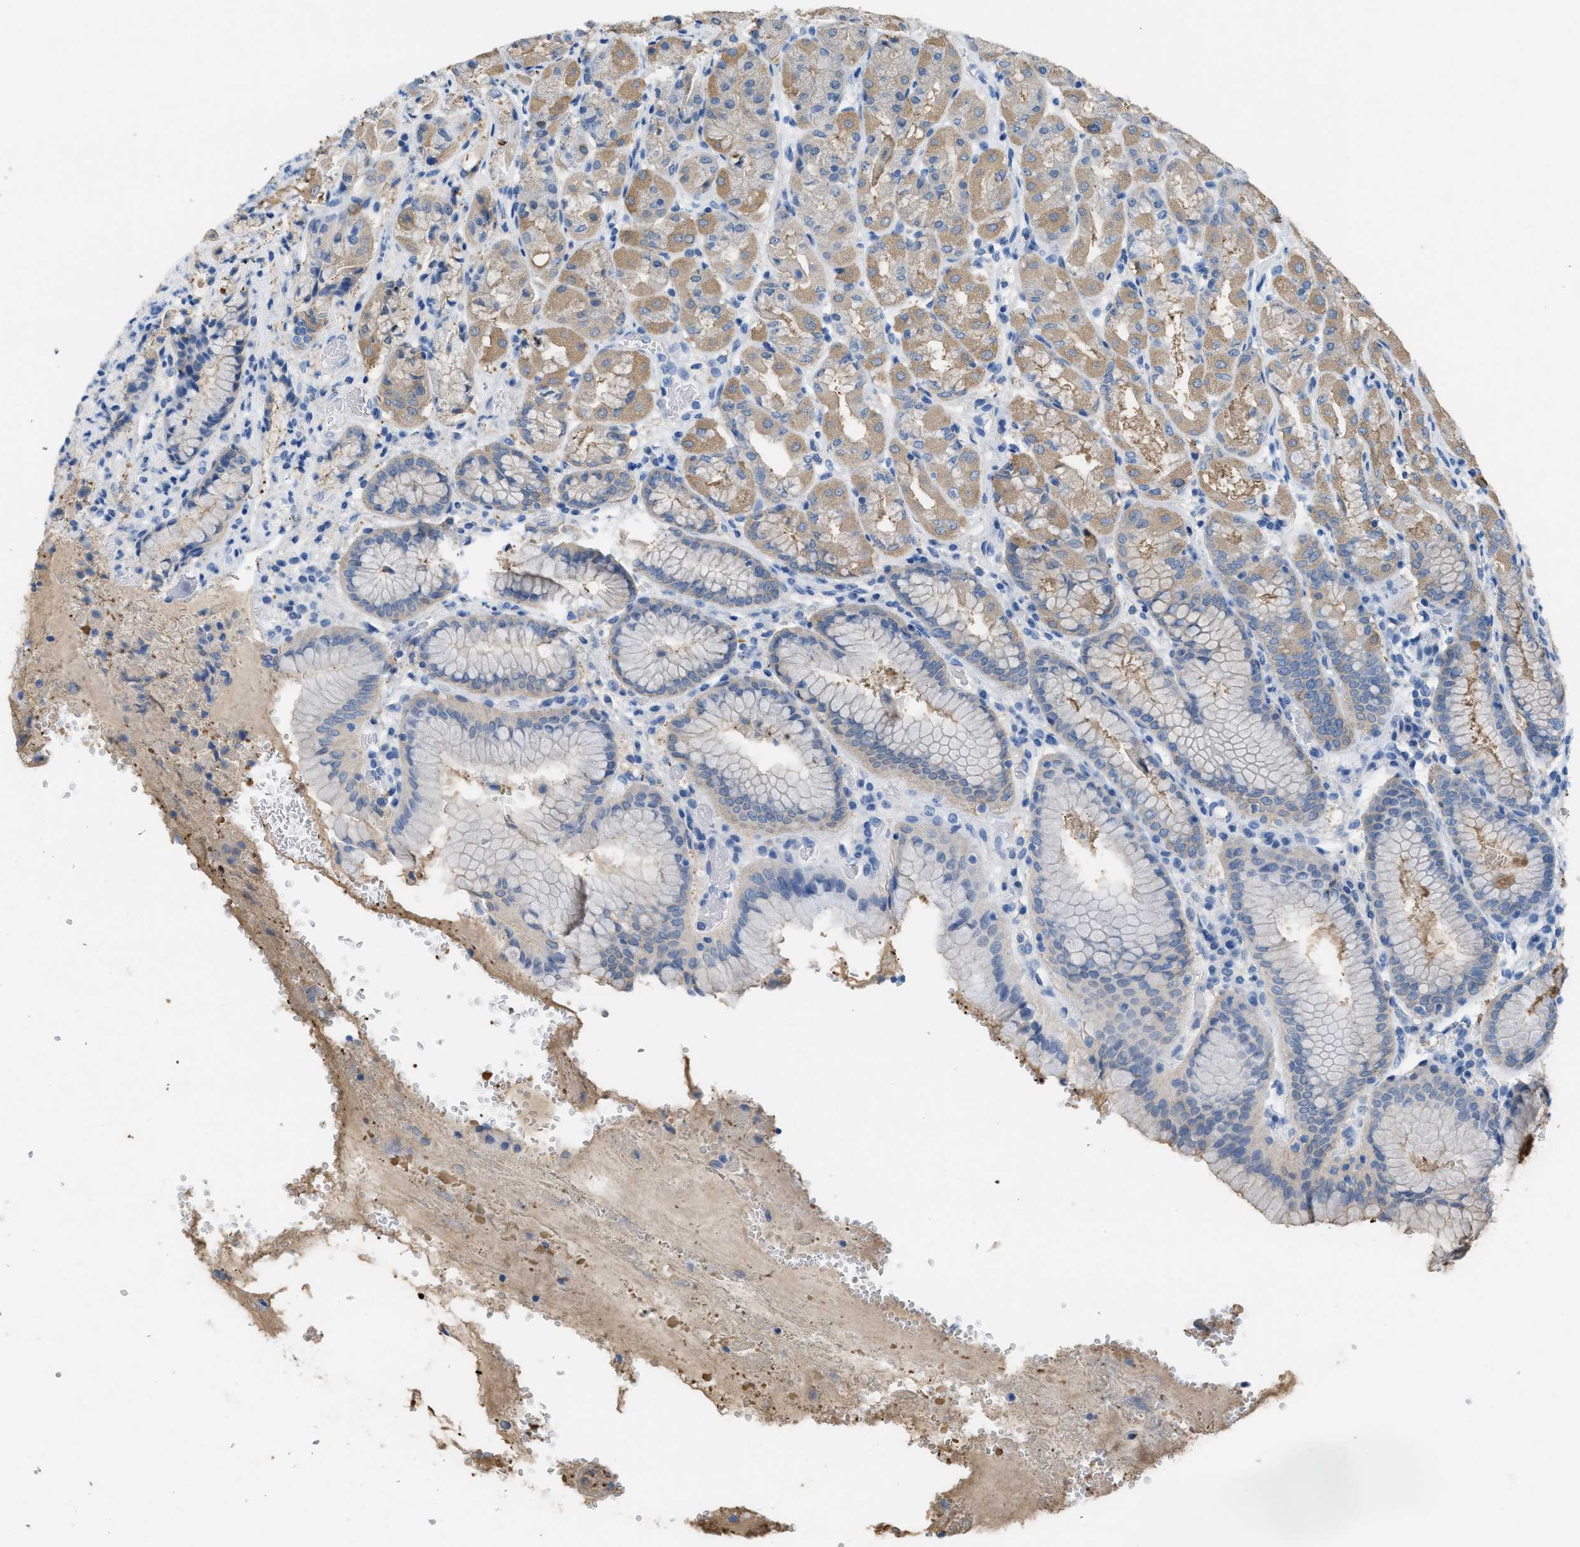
{"staining": {"intensity": "moderate", "quantity": "<25%", "location": "cytoplasmic/membranous"}, "tissue": "stomach", "cell_type": "Glandular cells", "image_type": "normal", "snomed": [{"axis": "morphology", "description": "Normal tissue, NOS"}, {"axis": "topography", "description": "Stomach"}, {"axis": "topography", "description": "Stomach, lower"}], "caption": "IHC (DAB) staining of unremarkable human stomach shows moderate cytoplasmic/membranous protein staining in about <25% of glandular cells.", "gene": "ASGR1", "patient": {"sex": "female", "age": 56}}